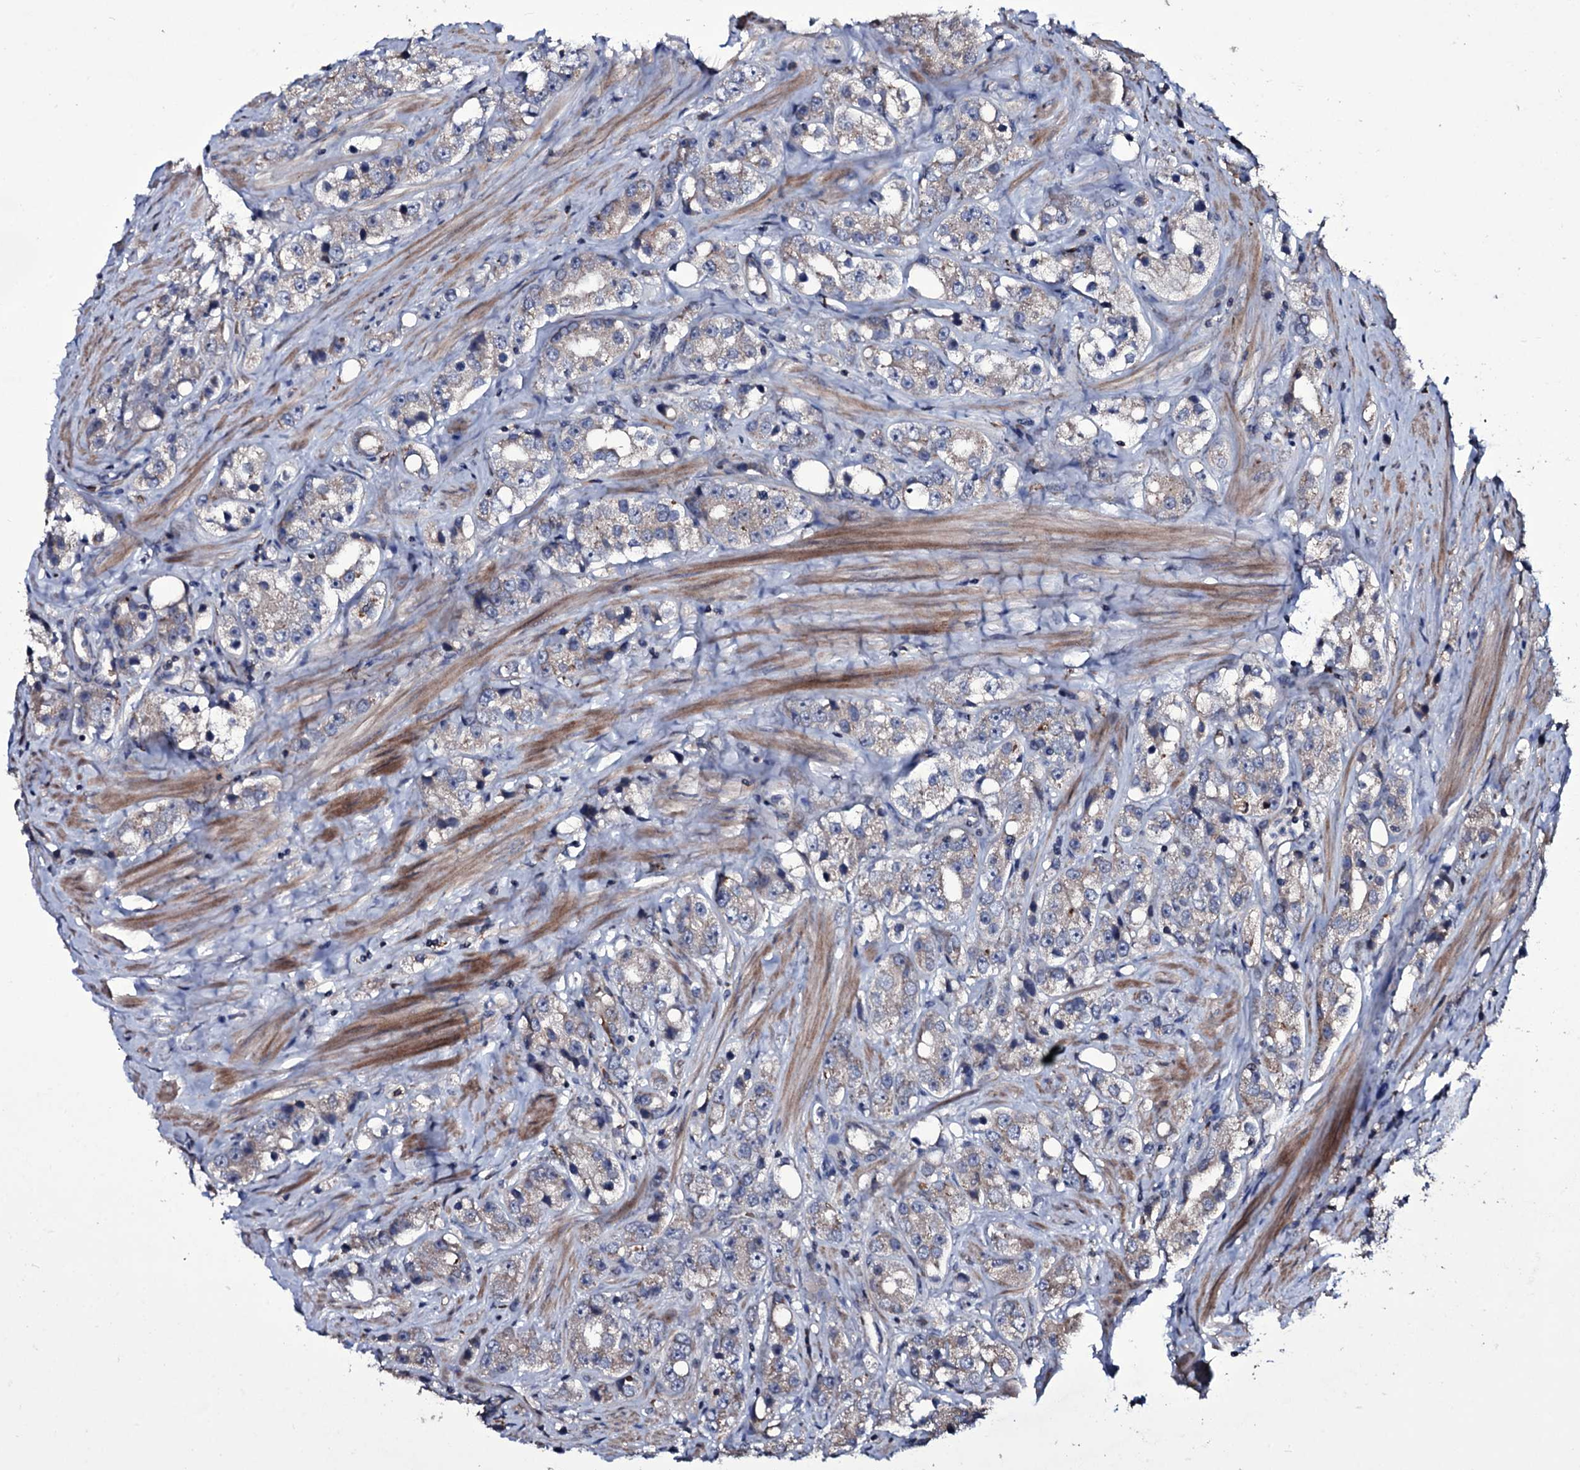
{"staining": {"intensity": "negative", "quantity": "none", "location": "none"}, "tissue": "prostate cancer", "cell_type": "Tumor cells", "image_type": "cancer", "snomed": [{"axis": "morphology", "description": "Adenocarcinoma, NOS"}, {"axis": "topography", "description": "Prostate"}], "caption": "This is an immunohistochemistry histopathology image of human adenocarcinoma (prostate). There is no positivity in tumor cells.", "gene": "ZSWIM8", "patient": {"sex": "male", "age": 79}}